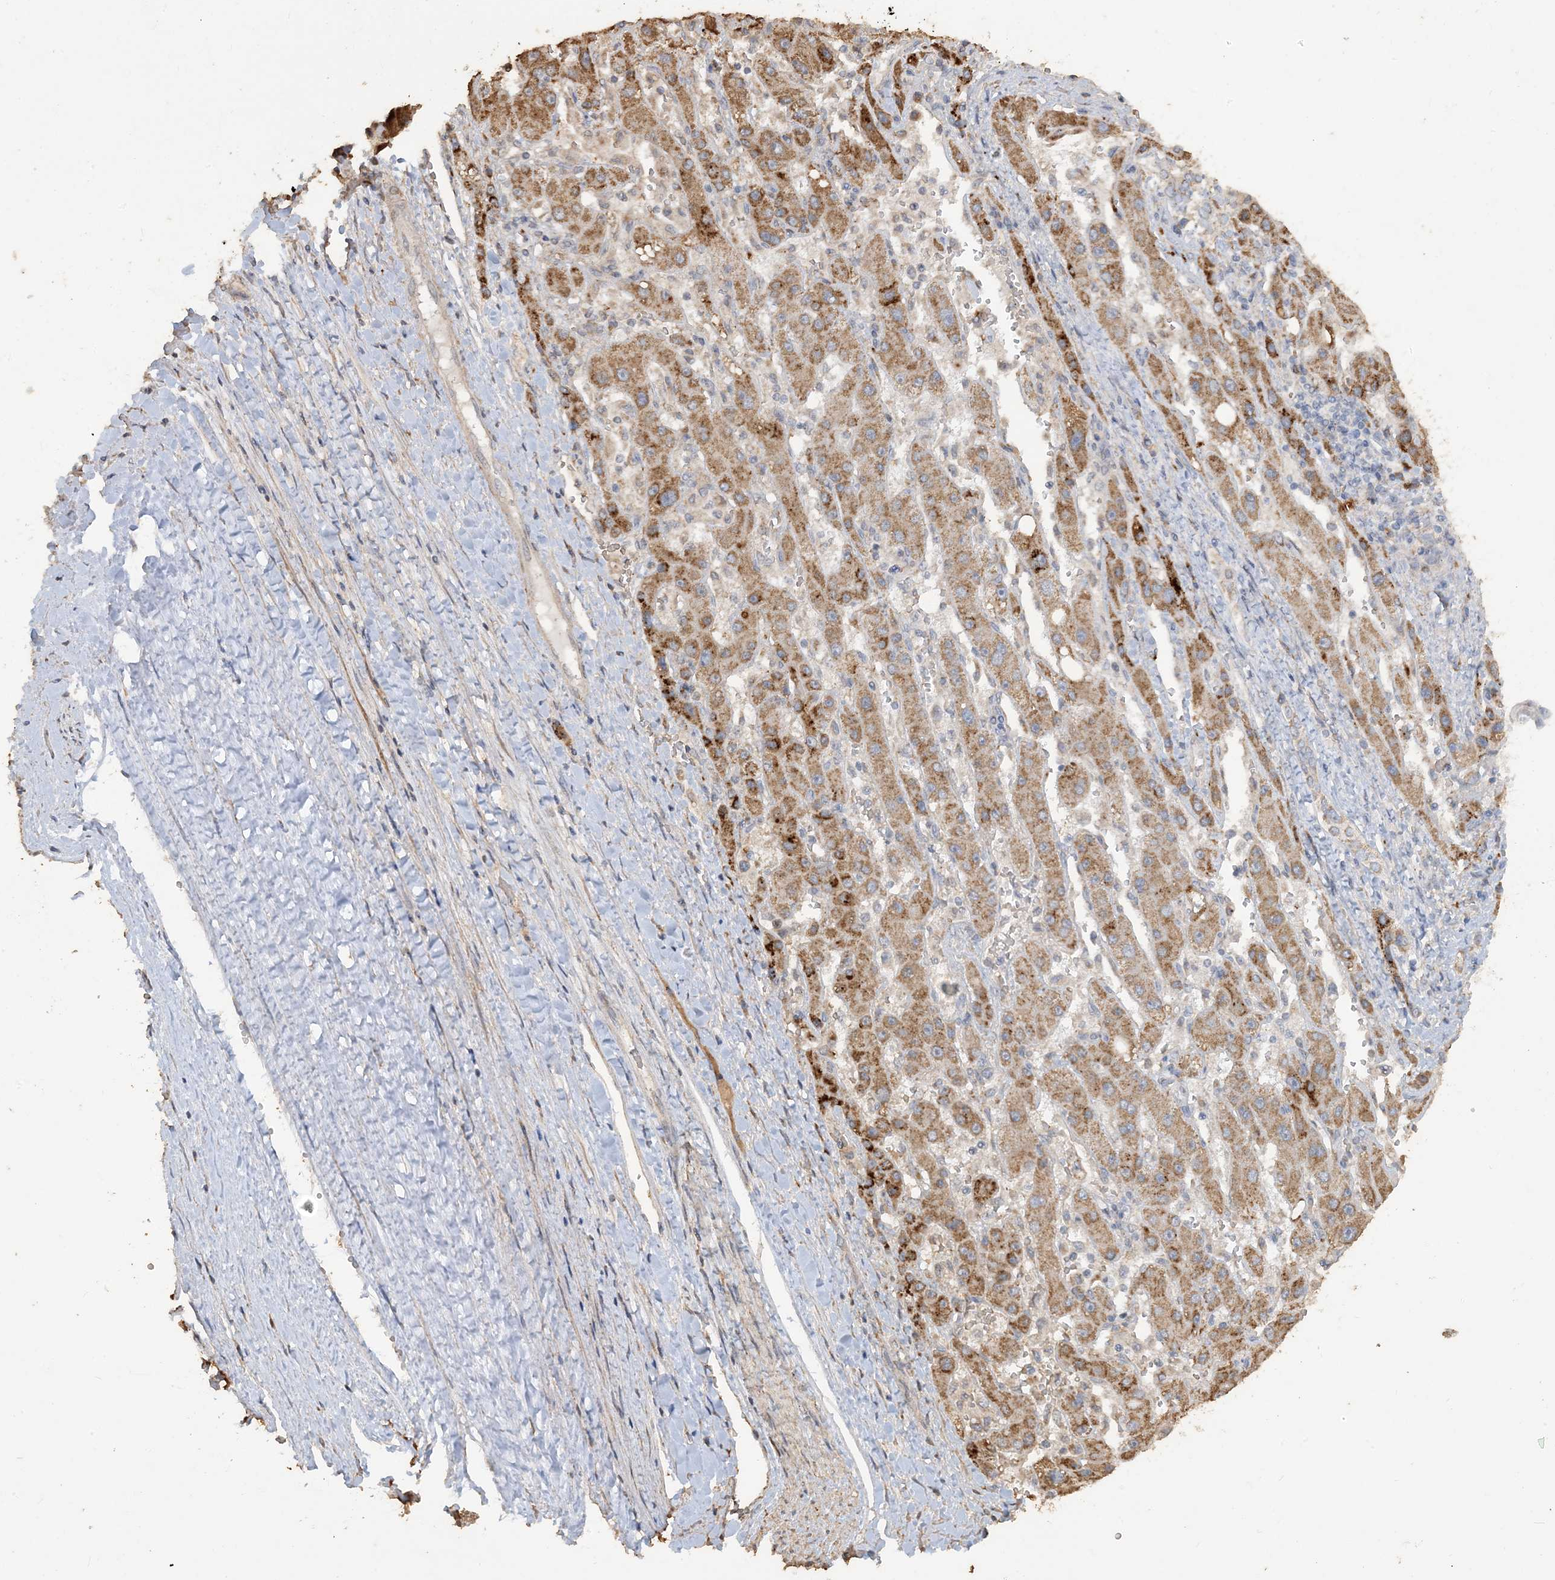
{"staining": {"intensity": "moderate", "quantity": ">75%", "location": "cytoplasmic/membranous"}, "tissue": "liver cancer", "cell_type": "Tumor cells", "image_type": "cancer", "snomed": [{"axis": "morphology", "description": "Carcinoma, Hepatocellular, NOS"}, {"axis": "topography", "description": "Liver"}], "caption": "Hepatocellular carcinoma (liver) tissue demonstrates moderate cytoplasmic/membranous expression in approximately >75% of tumor cells", "gene": "SFMBT2", "patient": {"sex": "female", "age": 73}}